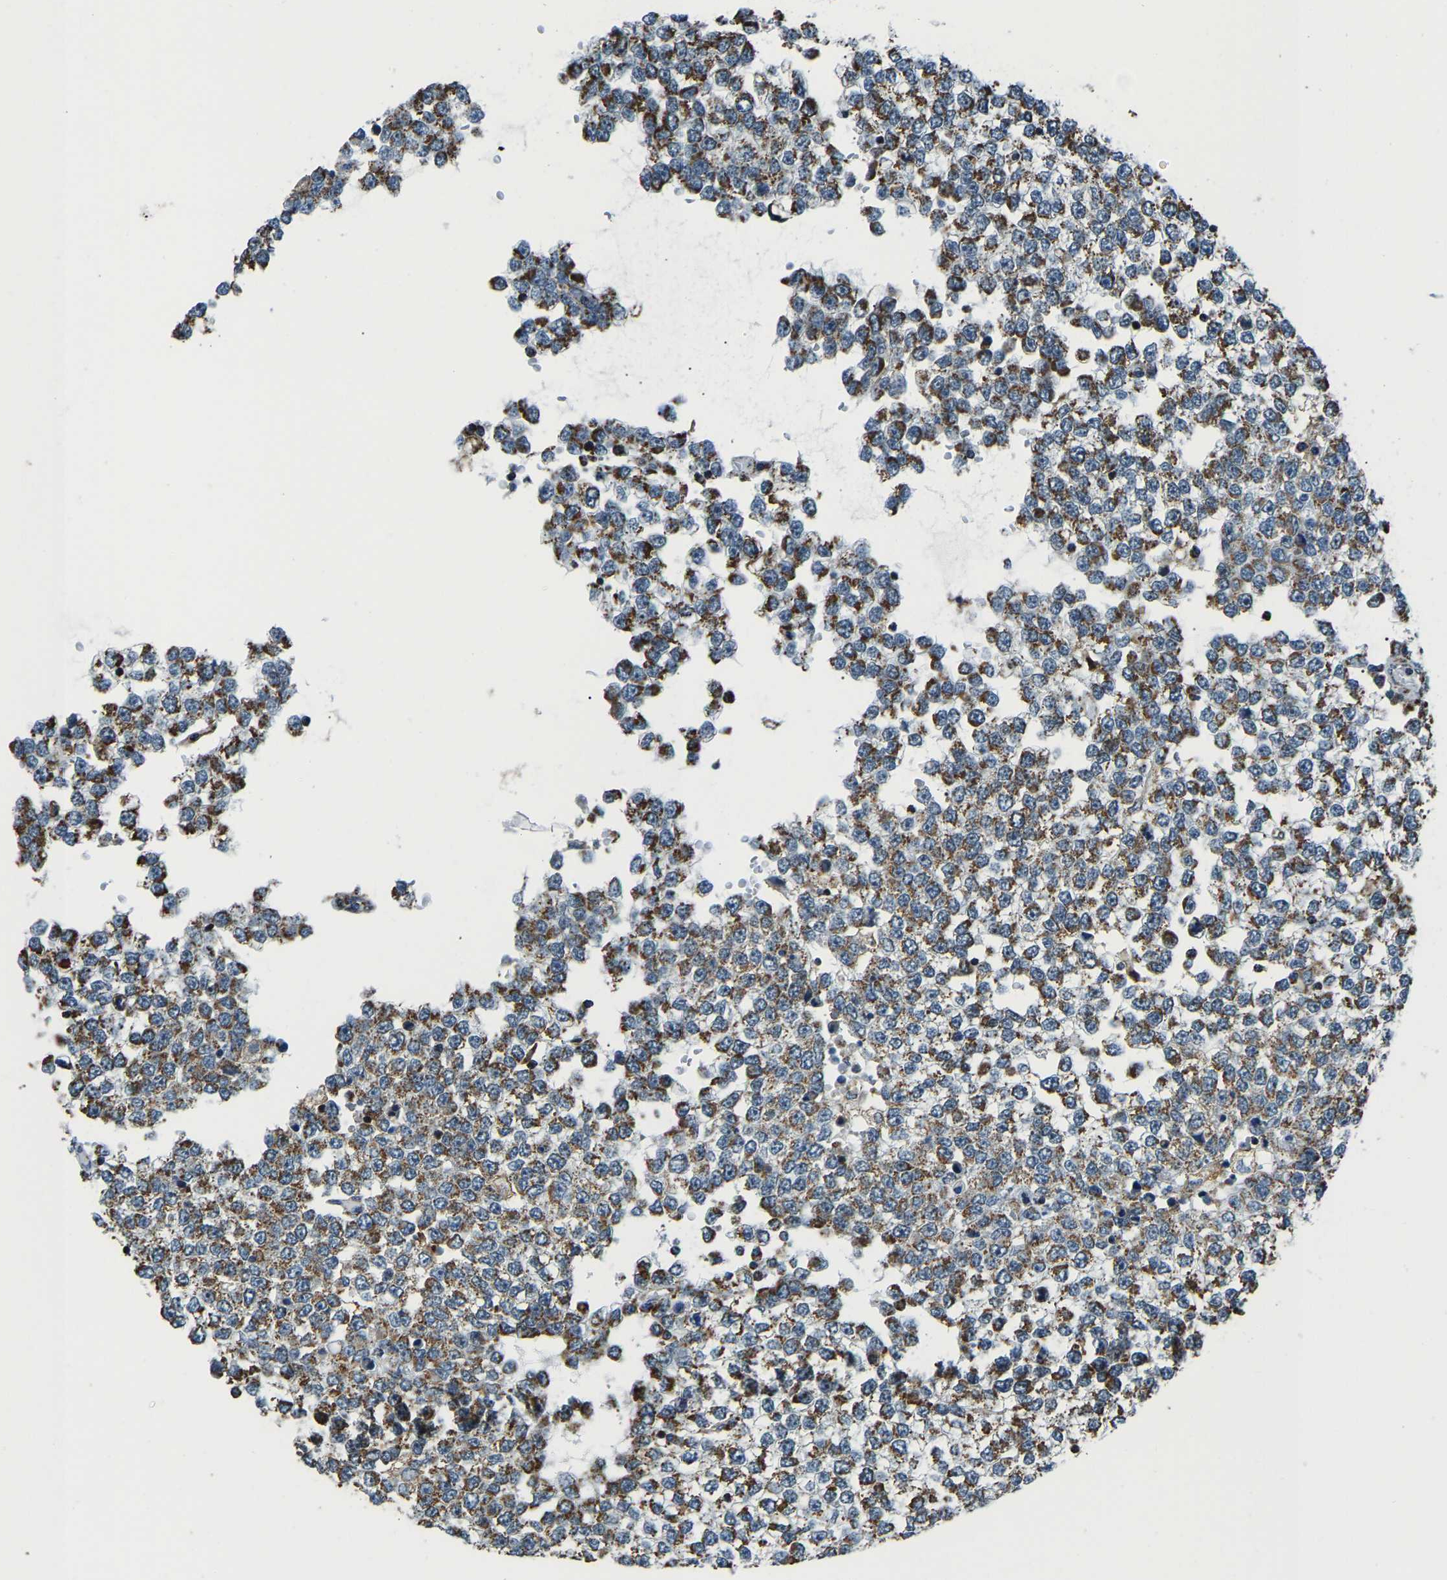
{"staining": {"intensity": "moderate", "quantity": ">75%", "location": "cytoplasmic/membranous"}, "tissue": "testis cancer", "cell_type": "Tumor cells", "image_type": "cancer", "snomed": [{"axis": "morphology", "description": "Seminoma, NOS"}, {"axis": "topography", "description": "Testis"}], "caption": "Immunohistochemistry of testis cancer displays medium levels of moderate cytoplasmic/membranous expression in approximately >75% of tumor cells.", "gene": "RBM33", "patient": {"sex": "male", "age": 65}}